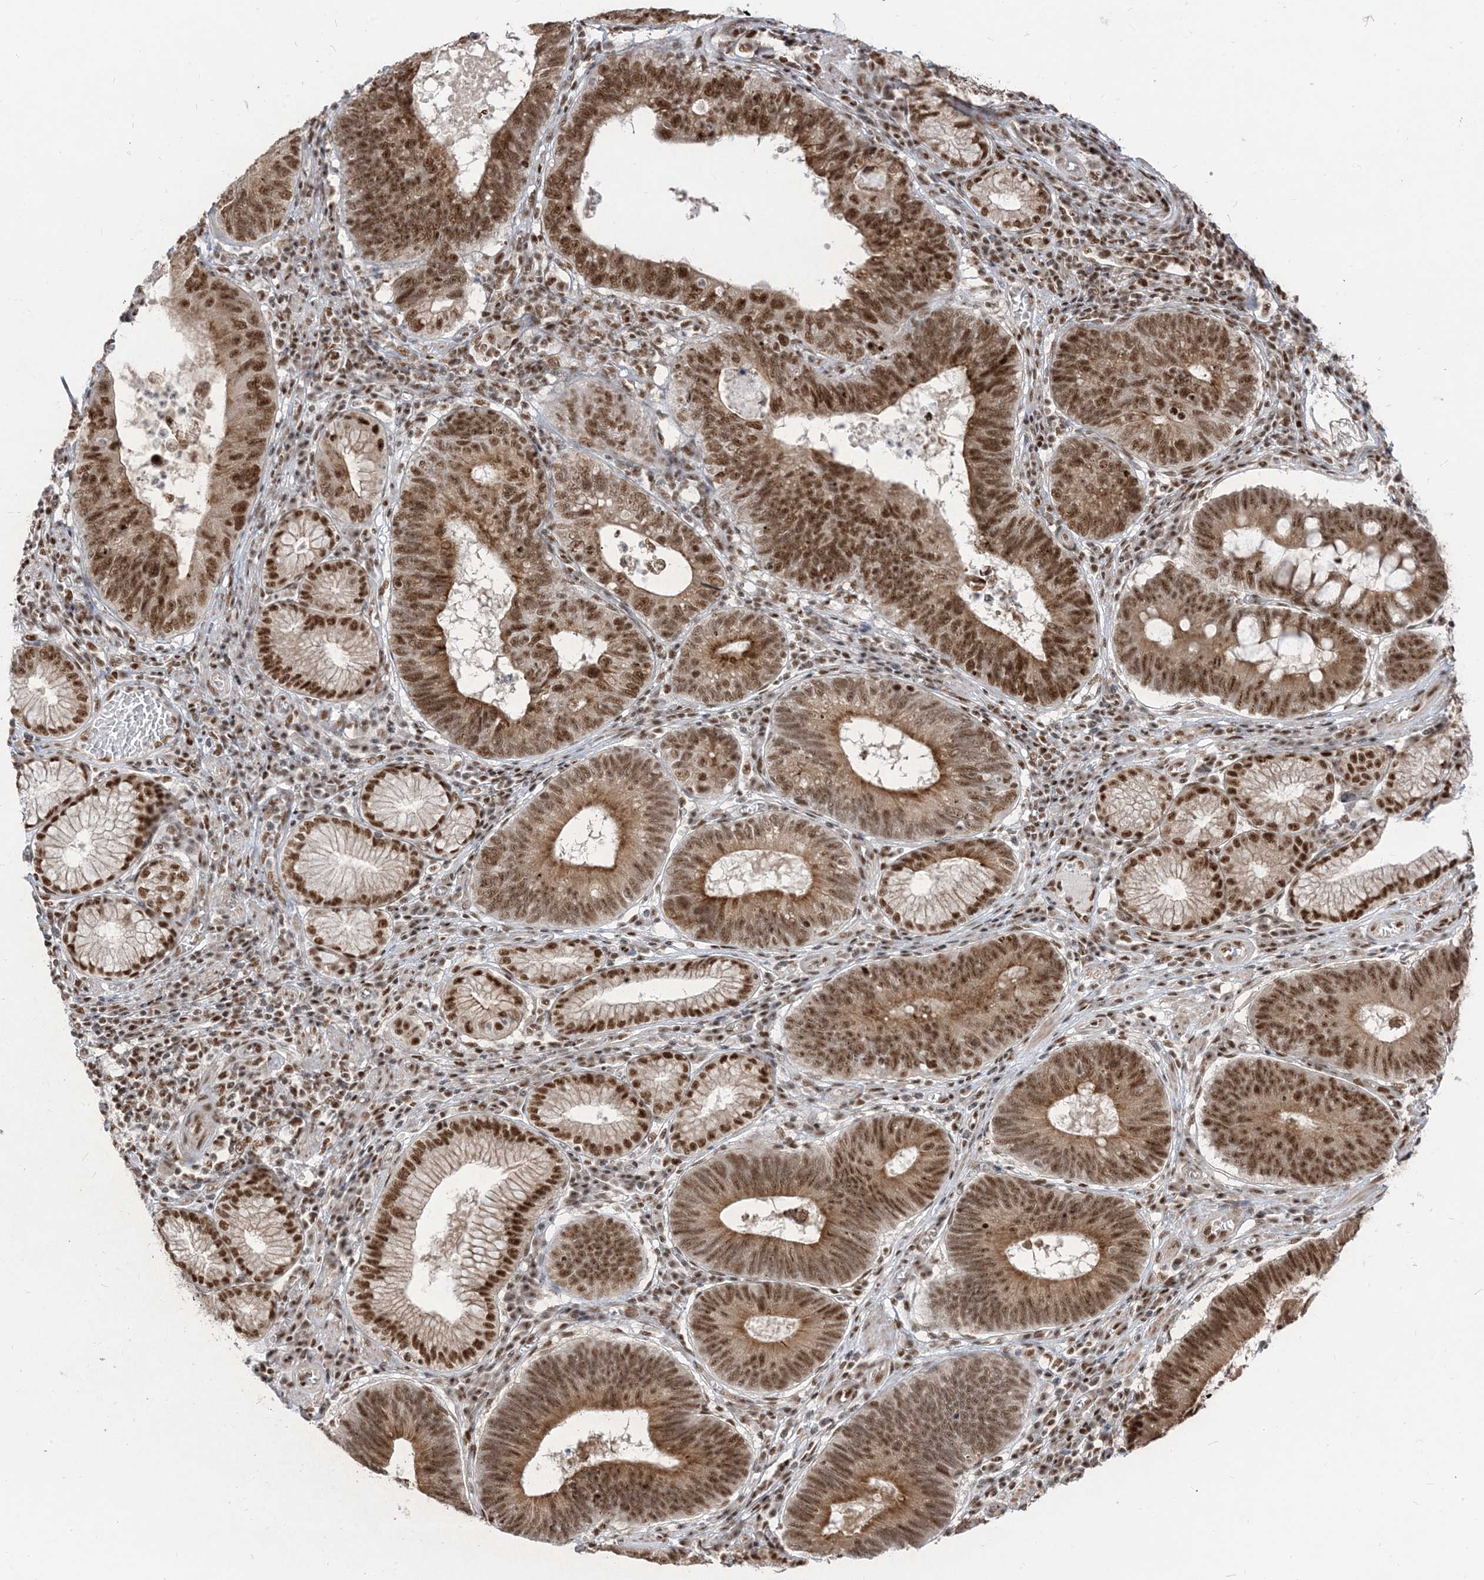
{"staining": {"intensity": "strong", "quantity": ">75%", "location": "cytoplasmic/membranous,nuclear"}, "tissue": "stomach cancer", "cell_type": "Tumor cells", "image_type": "cancer", "snomed": [{"axis": "morphology", "description": "Adenocarcinoma, NOS"}, {"axis": "topography", "description": "Stomach"}], "caption": "Immunohistochemical staining of stomach cancer (adenocarcinoma) shows strong cytoplasmic/membranous and nuclear protein expression in about >75% of tumor cells. The staining was performed using DAB (3,3'-diaminobenzidine), with brown indicating positive protein expression. Nuclei are stained blue with hematoxylin.", "gene": "ARGLU1", "patient": {"sex": "male", "age": 59}}